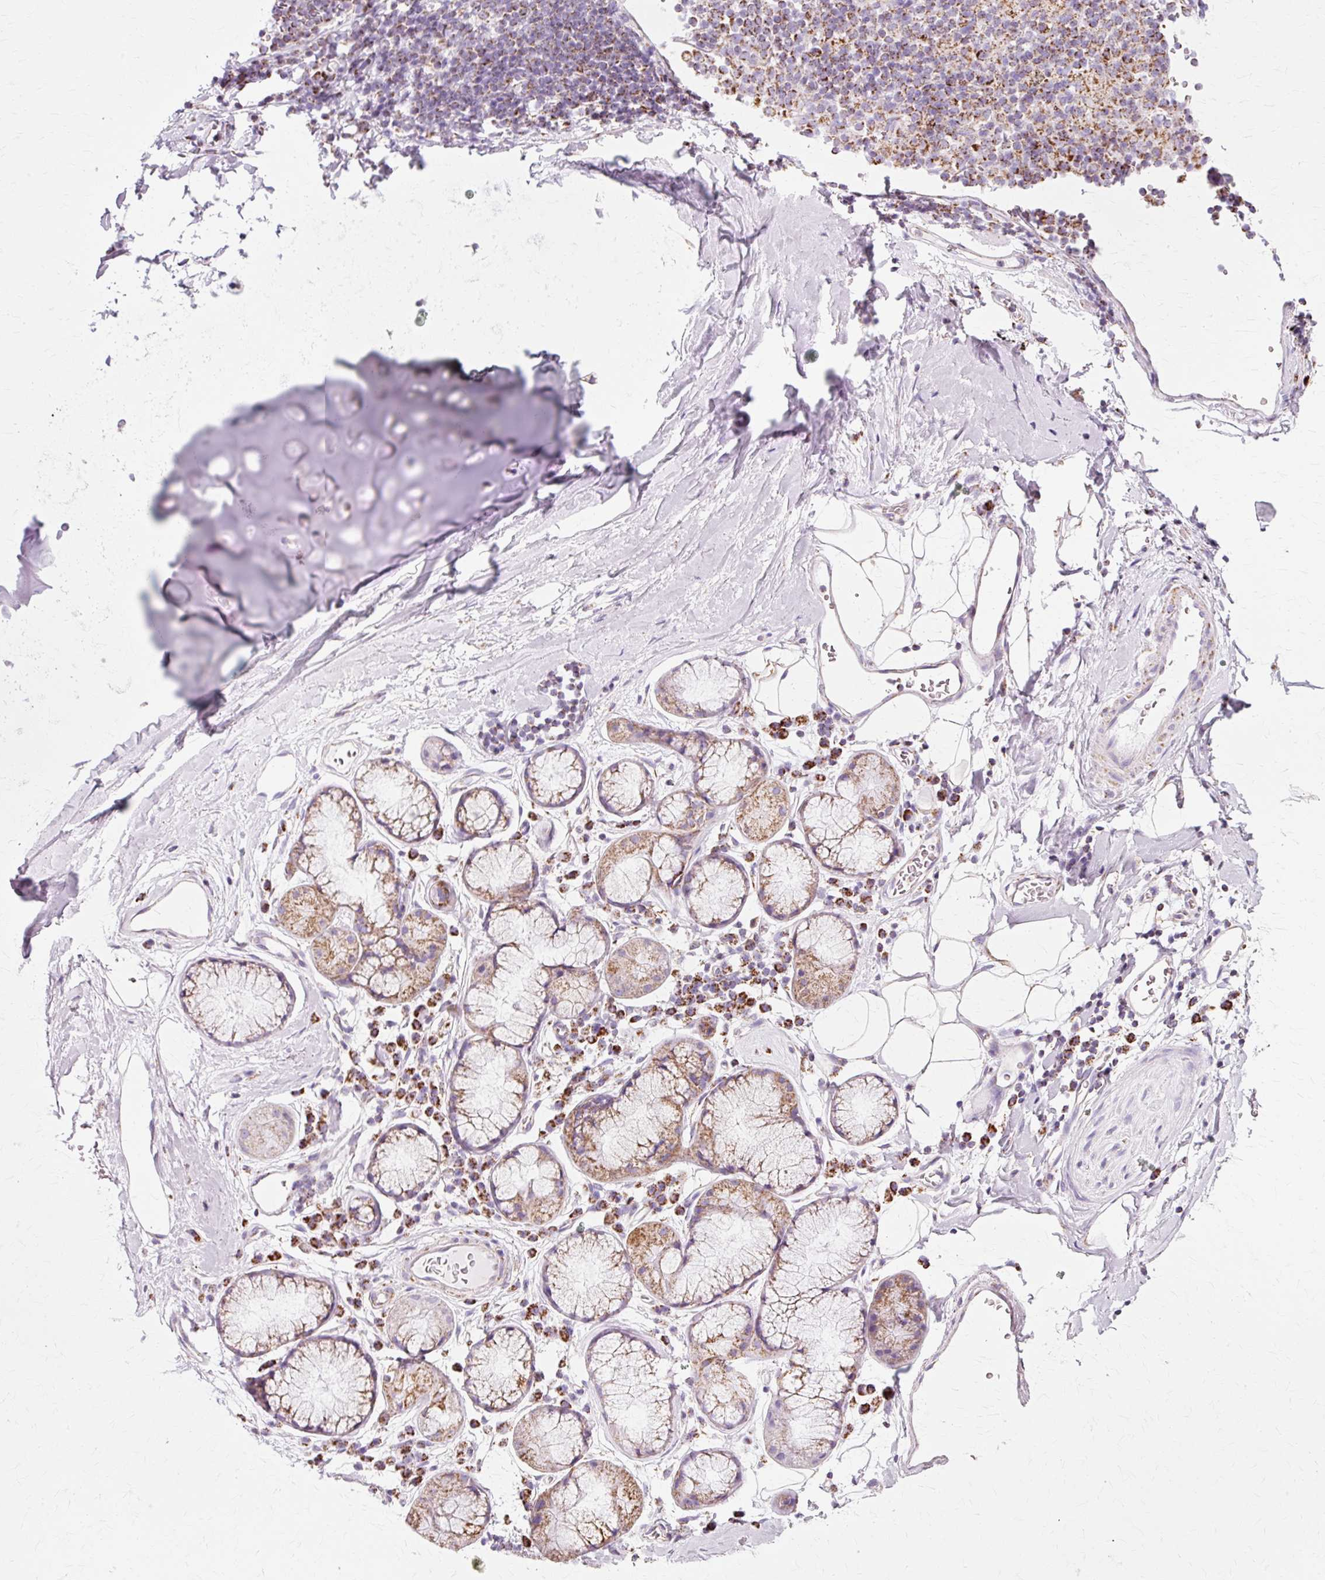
{"staining": {"intensity": "negative", "quantity": "none", "location": "none"}, "tissue": "adipose tissue", "cell_type": "Adipocytes", "image_type": "normal", "snomed": [{"axis": "morphology", "description": "Normal tissue, NOS"}, {"axis": "topography", "description": "Cartilage tissue"}, {"axis": "topography", "description": "Bronchus"}], "caption": "High power microscopy histopathology image of an immunohistochemistry image of benign adipose tissue, revealing no significant expression in adipocytes. (Brightfield microscopy of DAB immunohistochemistry at high magnification).", "gene": "ATP5PO", "patient": {"sex": "male", "age": 58}}